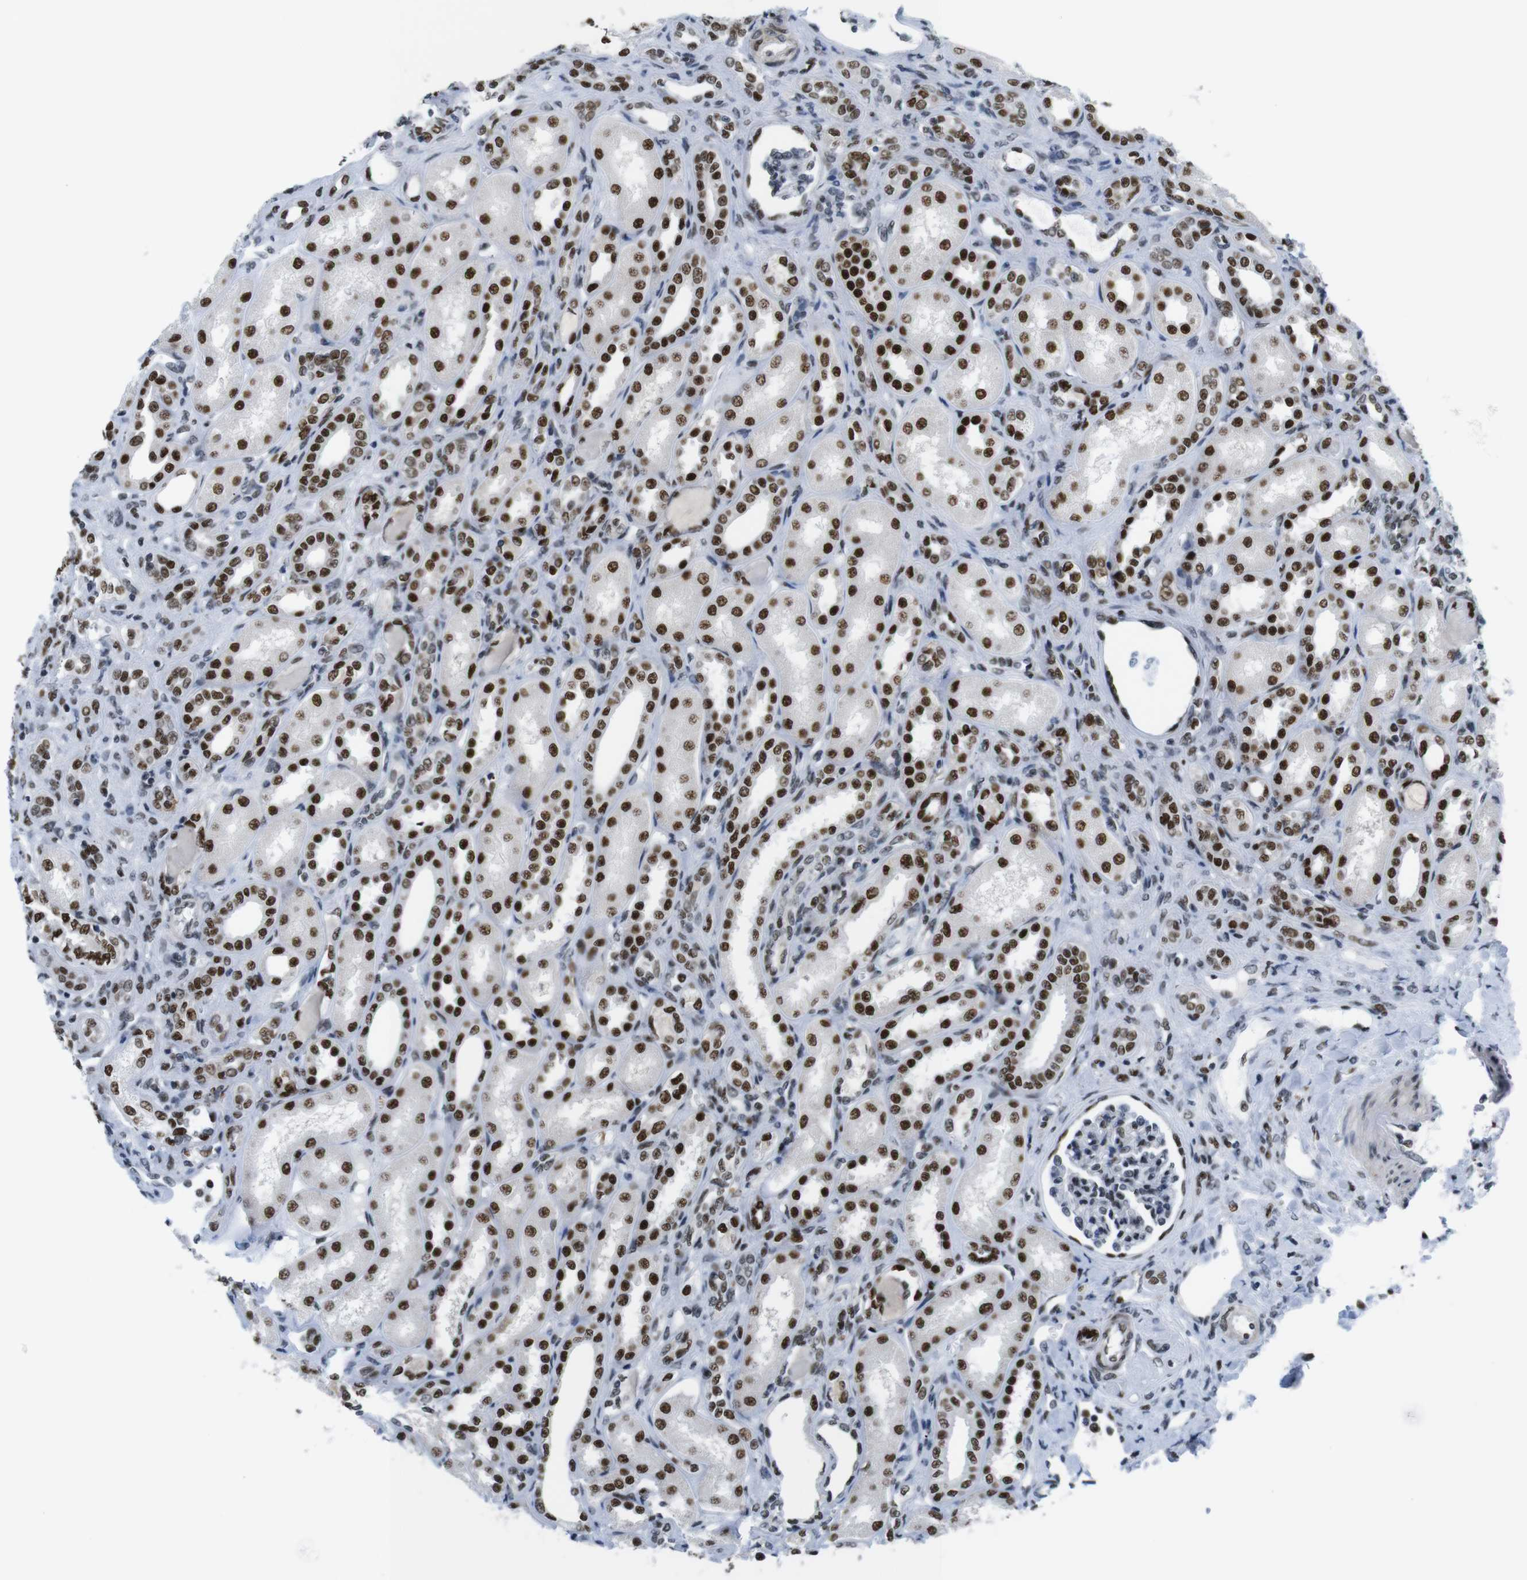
{"staining": {"intensity": "moderate", "quantity": "<25%", "location": "nuclear"}, "tissue": "kidney", "cell_type": "Cells in glomeruli", "image_type": "normal", "snomed": [{"axis": "morphology", "description": "Normal tissue, NOS"}, {"axis": "topography", "description": "Kidney"}], "caption": "Protein staining shows moderate nuclear expression in about <25% of cells in glomeruli in unremarkable kidney.", "gene": "PSME3", "patient": {"sex": "male", "age": 7}}